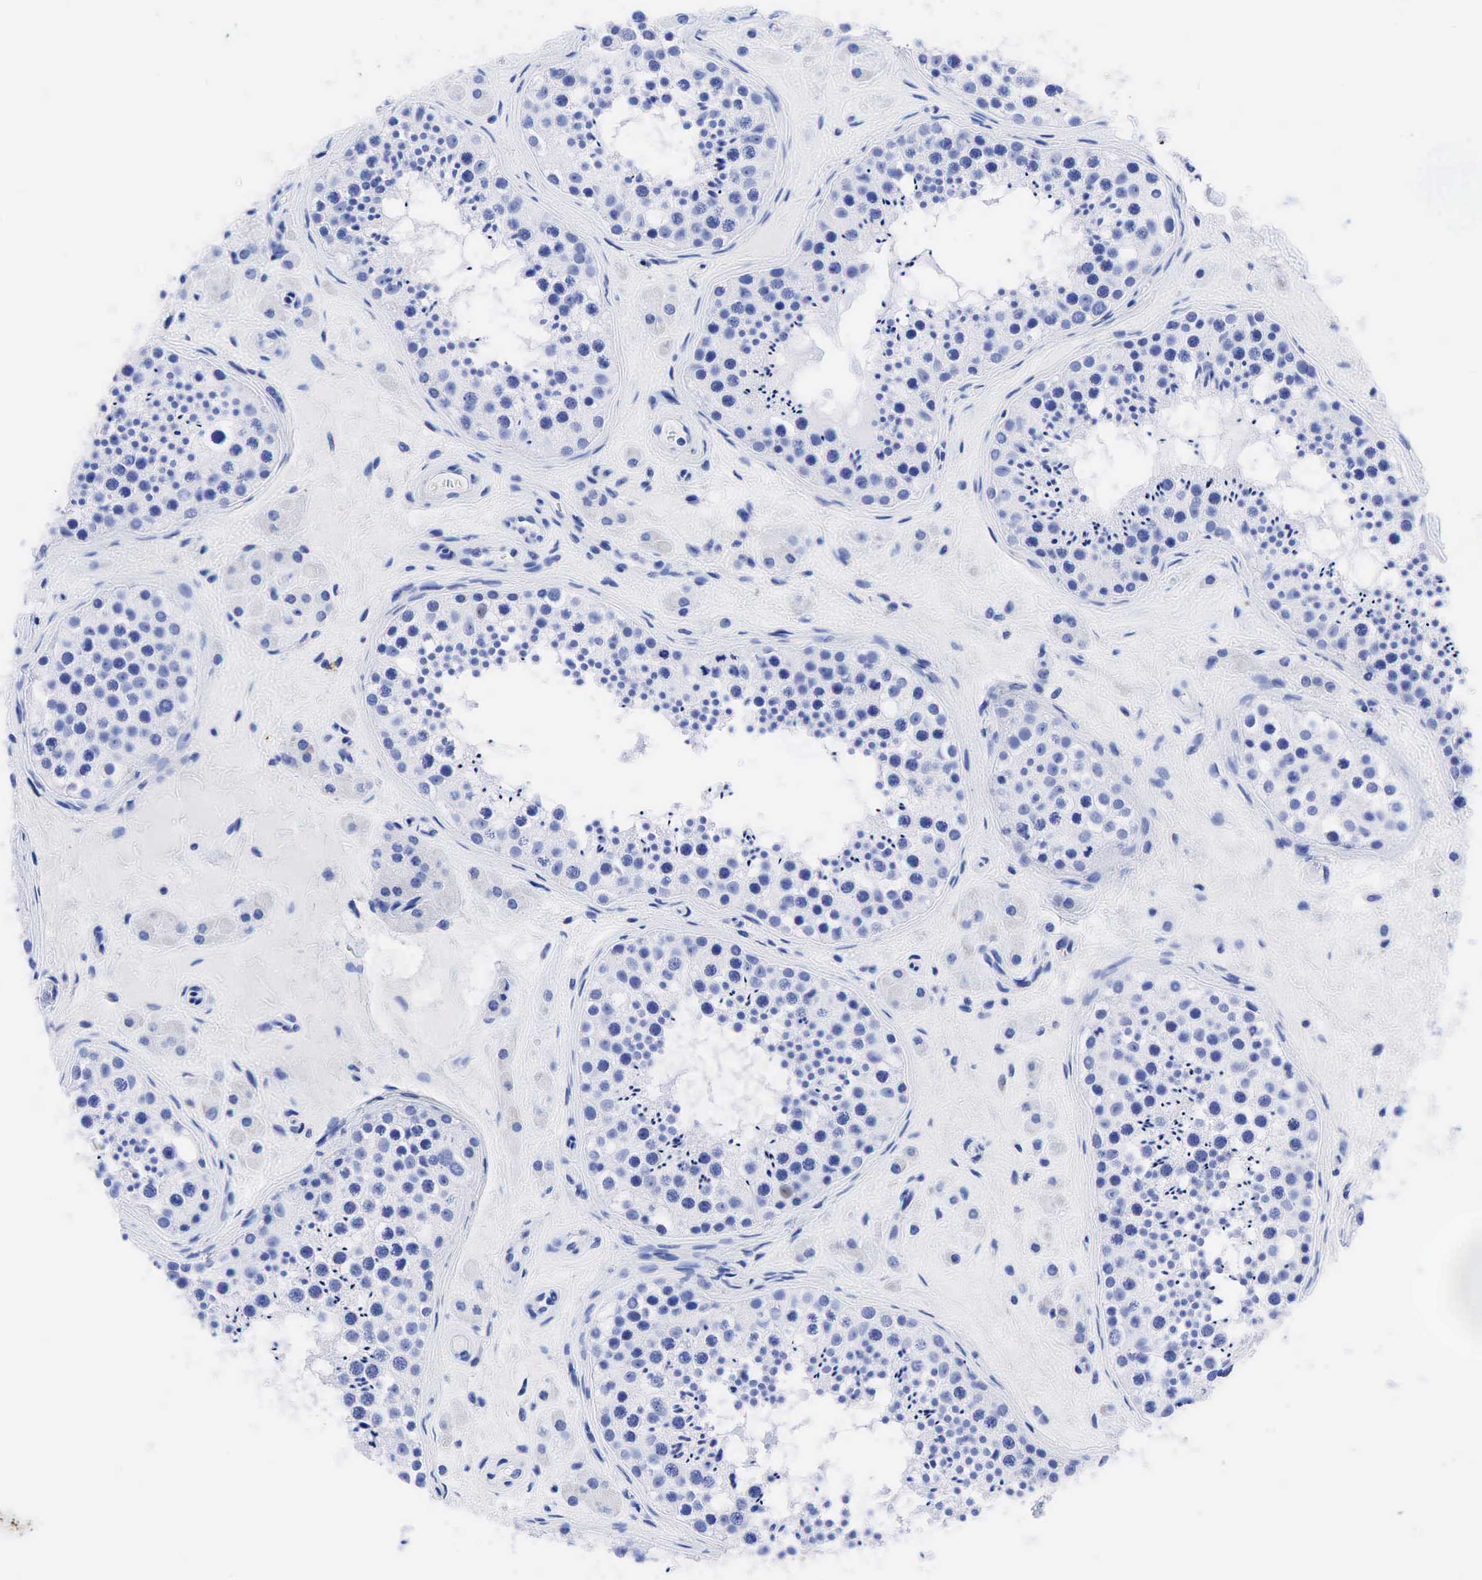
{"staining": {"intensity": "negative", "quantity": "none", "location": "none"}, "tissue": "testis", "cell_type": "Cells in seminiferous ducts", "image_type": "normal", "snomed": [{"axis": "morphology", "description": "Normal tissue, NOS"}, {"axis": "topography", "description": "Testis"}], "caption": "Photomicrograph shows no significant protein positivity in cells in seminiferous ducts of unremarkable testis.", "gene": "CEACAM5", "patient": {"sex": "male", "age": 38}}